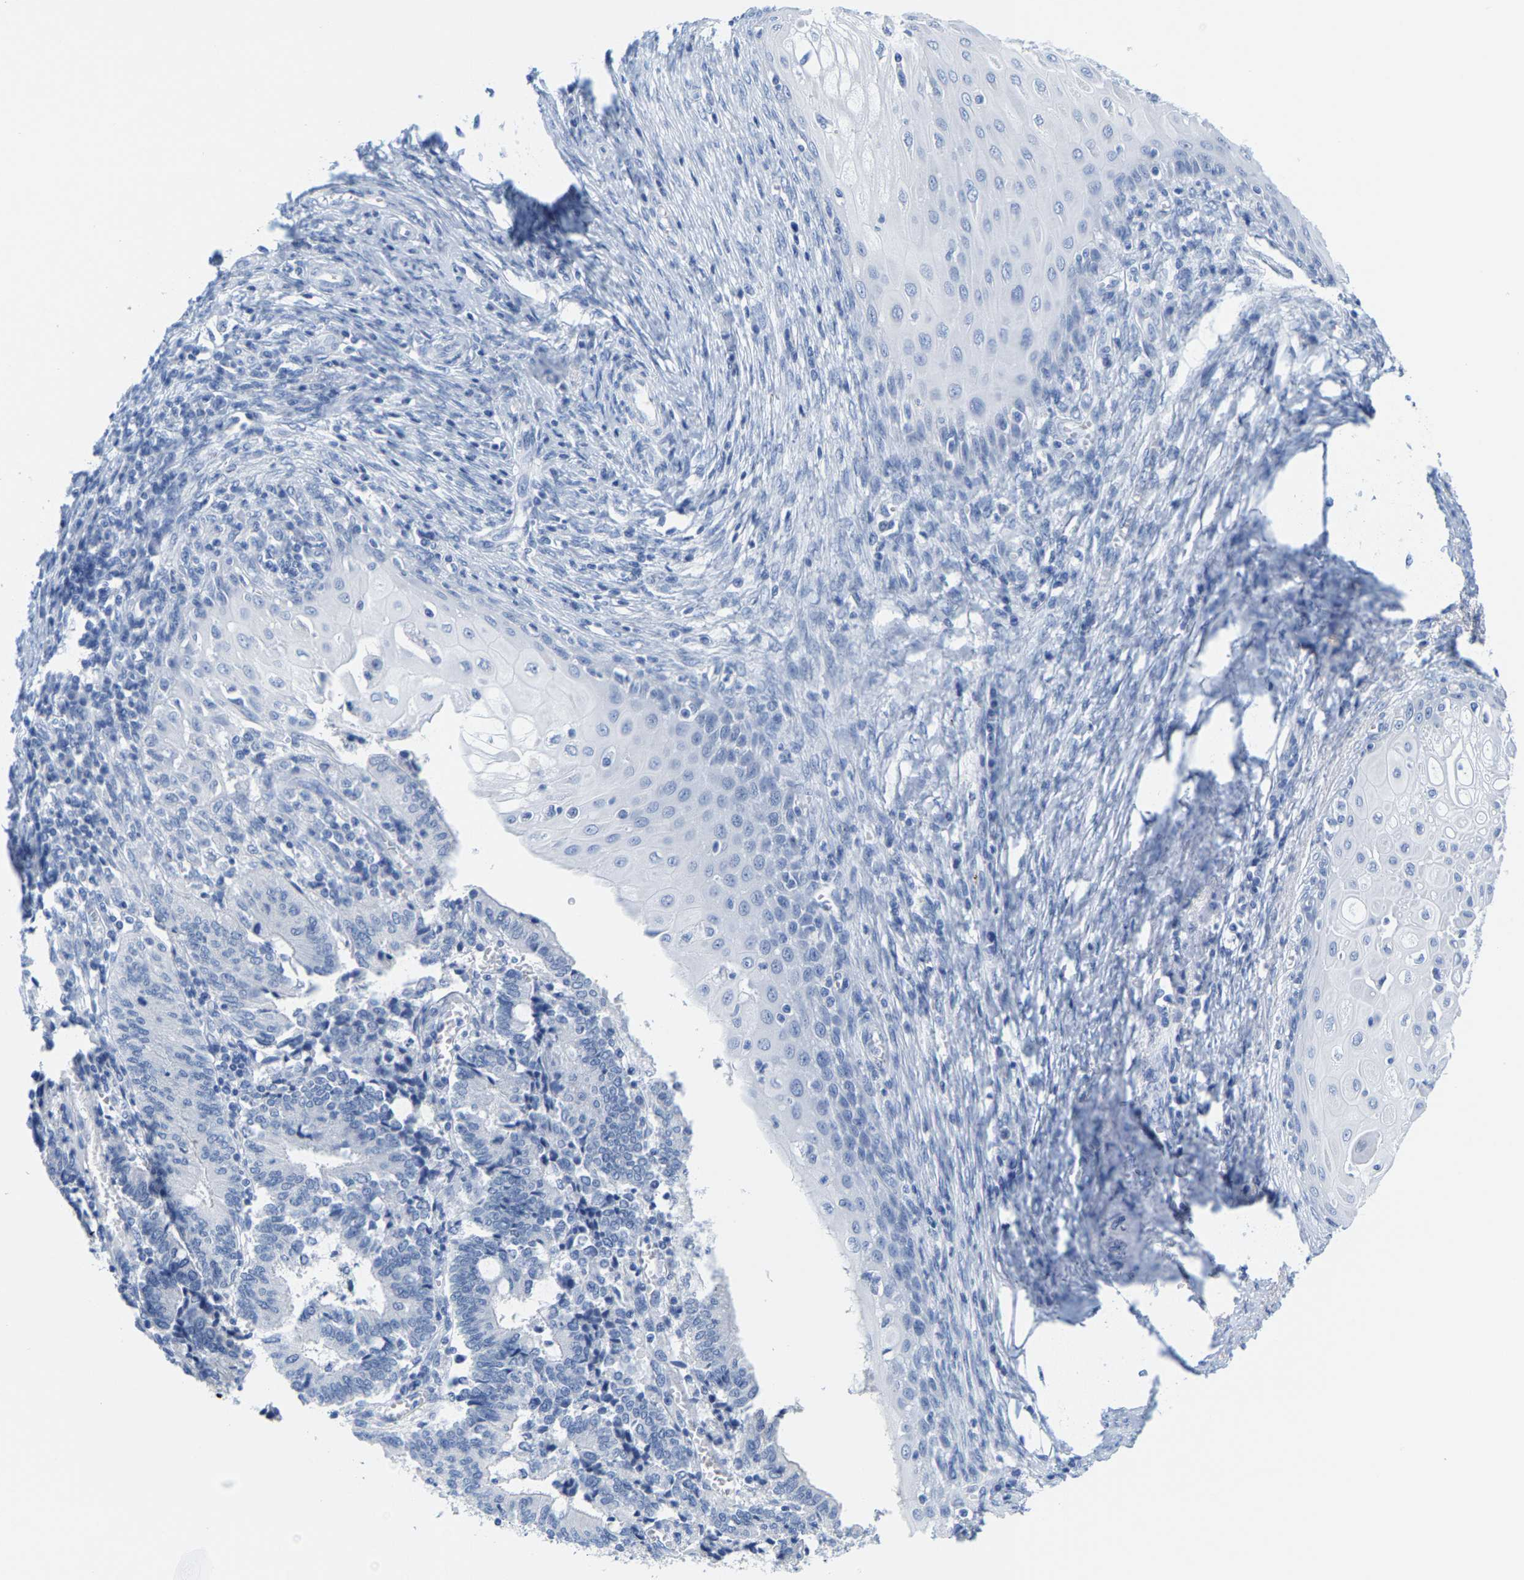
{"staining": {"intensity": "negative", "quantity": "none", "location": "none"}, "tissue": "cervical cancer", "cell_type": "Tumor cells", "image_type": "cancer", "snomed": [{"axis": "morphology", "description": "Adenocarcinoma, NOS"}, {"axis": "topography", "description": "Cervix"}], "caption": "Immunohistochemistry of human cervical cancer (adenocarcinoma) demonstrates no expression in tumor cells.", "gene": "KLHL1", "patient": {"sex": "female", "age": 44}}